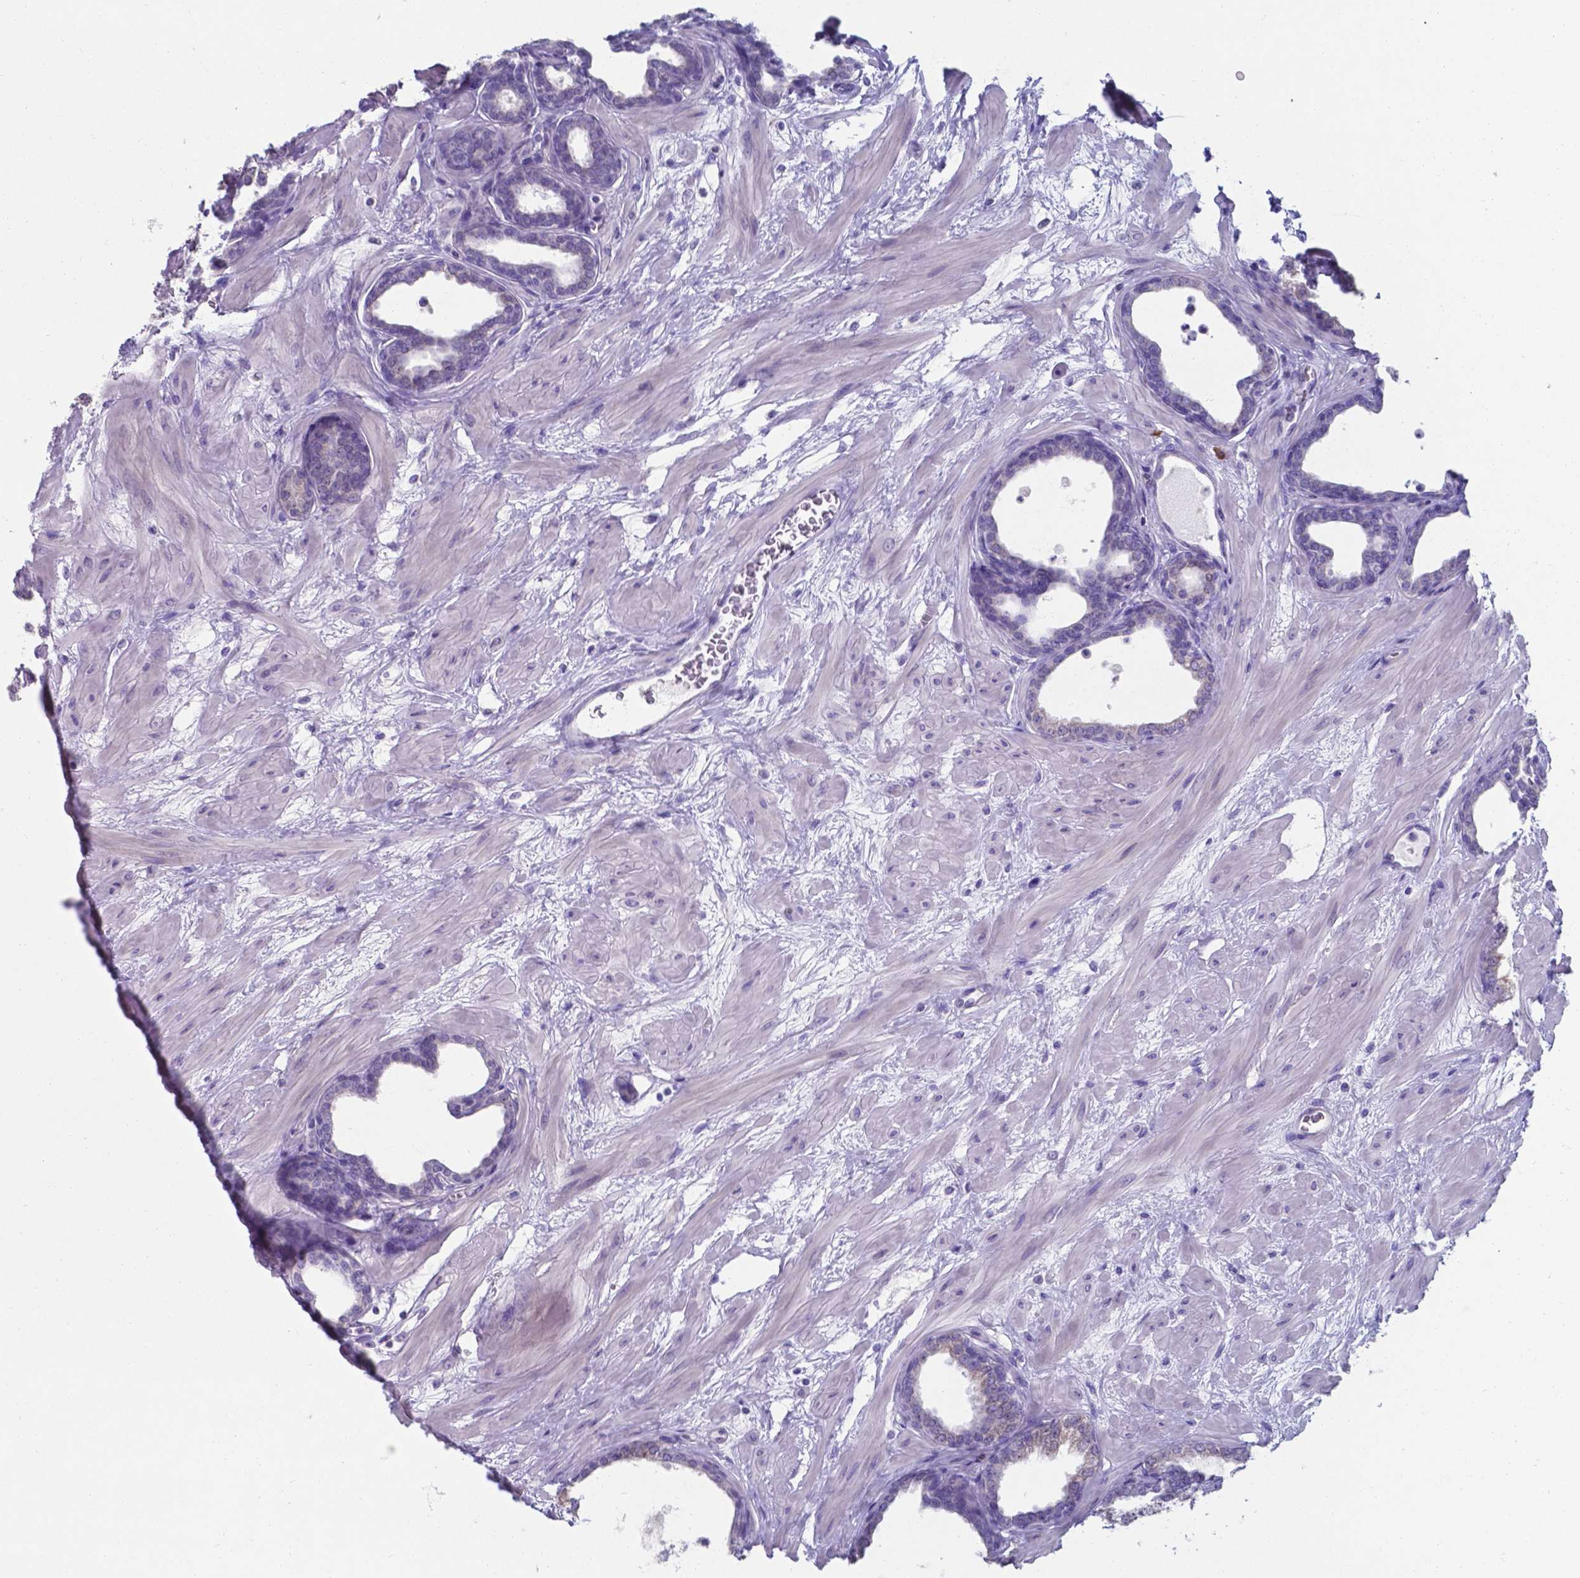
{"staining": {"intensity": "negative", "quantity": "none", "location": "none"}, "tissue": "prostate", "cell_type": "Glandular cells", "image_type": "normal", "snomed": [{"axis": "morphology", "description": "Normal tissue, NOS"}, {"axis": "topography", "description": "Prostate"}], "caption": "Immunohistochemistry micrograph of benign human prostate stained for a protein (brown), which demonstrates no staining in glandular cells. The staining was performed using DAB to visualize the protein expression in brown, while the nuclei were stained in blue with hematoxylin (Magnification: 20x).", "gene": "UBE2J1", "patient": {"sex": "male", "age": 37}}